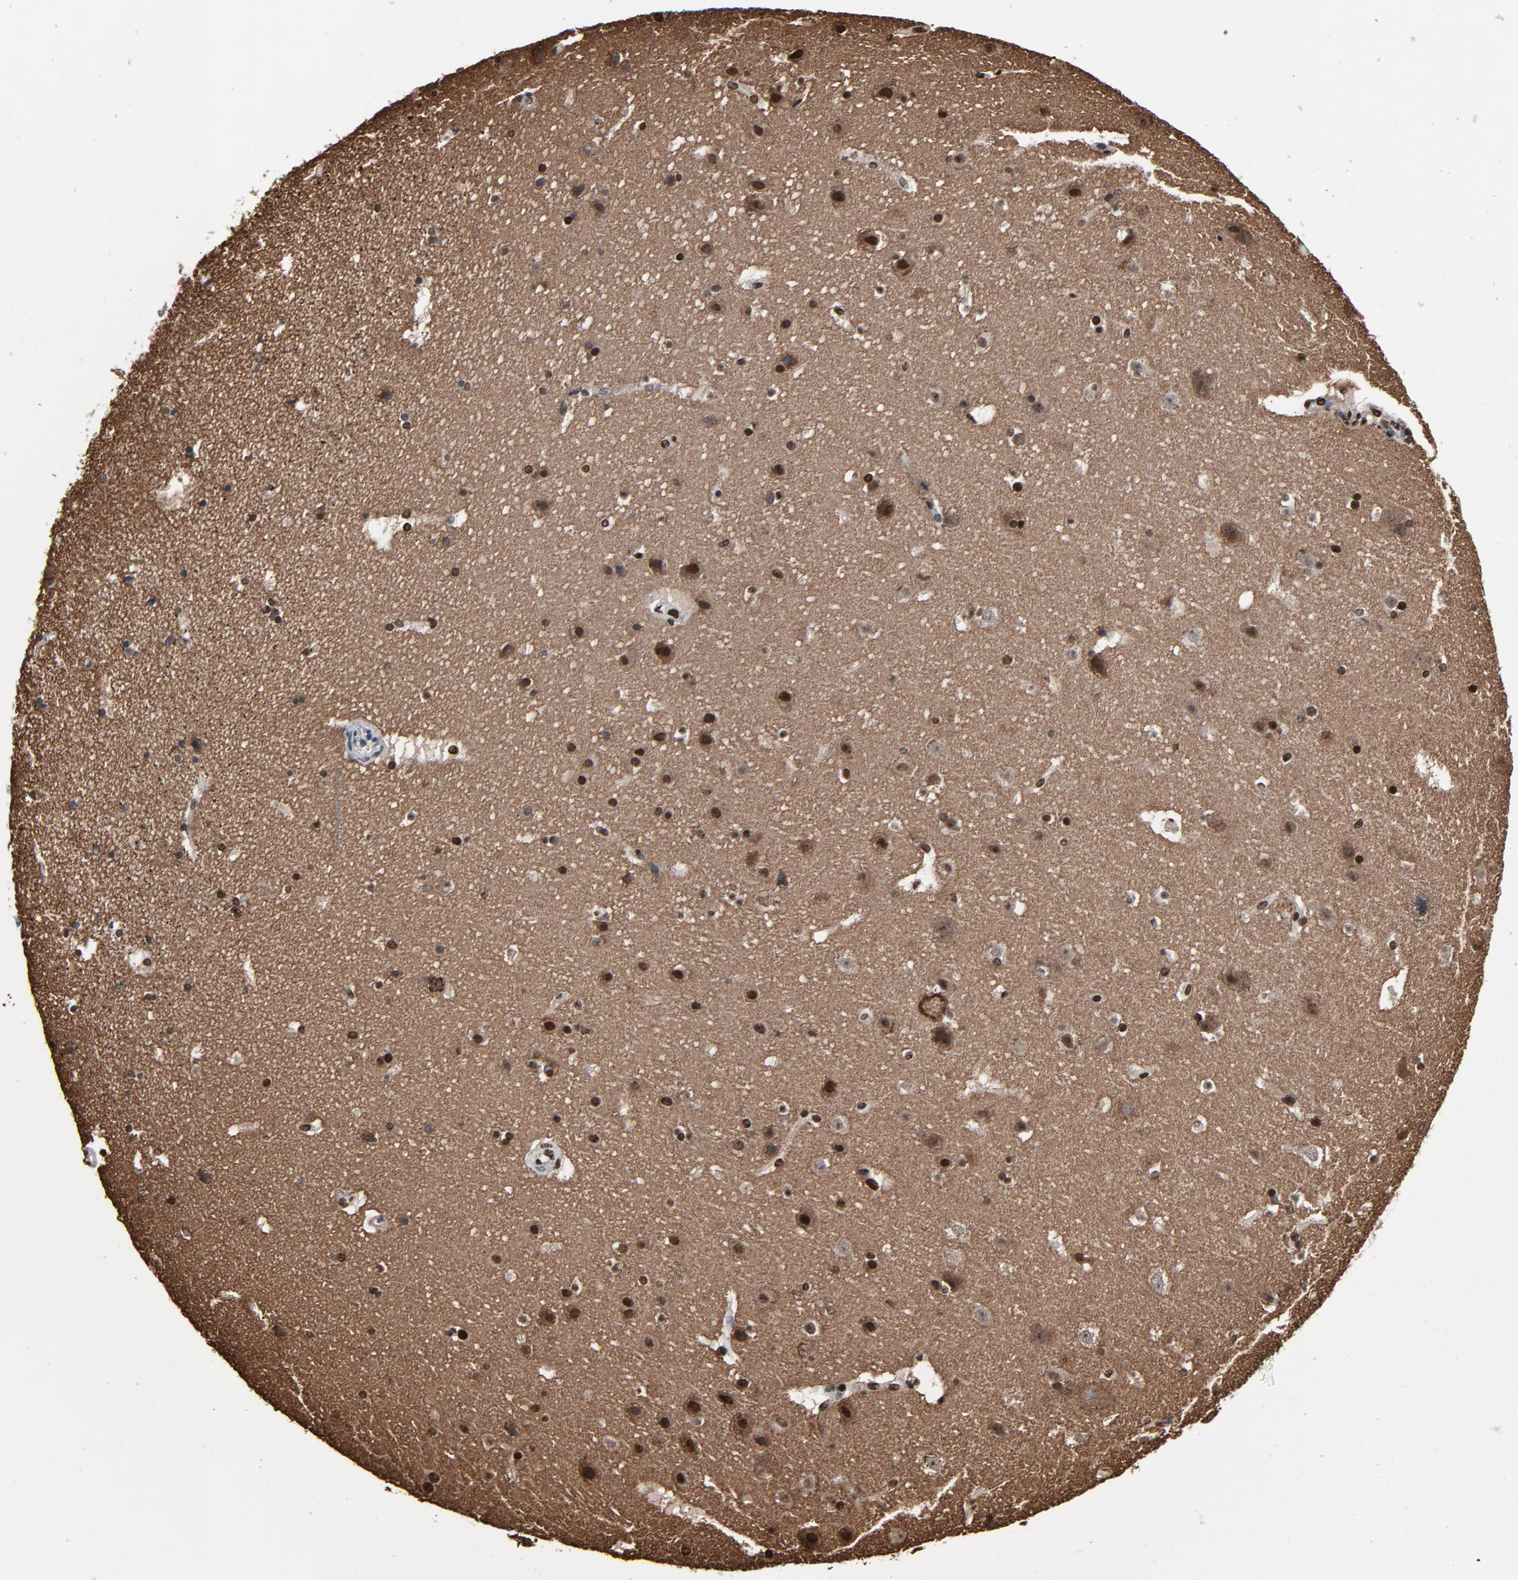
{"staining": {"intensity": "negative", "quantity": "none", "location": "none"}, "tissue": "cerebral cortex", "cell_type": "Endothelial cells", "image_type": "normal", "snomed": [{"axis": "morphology", "description": "Normal tissue, NOS"}, {"axis": "topography", "description": "Cerebral cortex"}], "caption": "This is an IHC image of benign cerebral cortex. There is no positivity in endothelial cells.", "gene": "PDZD4", "patient": {"sex": "male", "age": 45}}